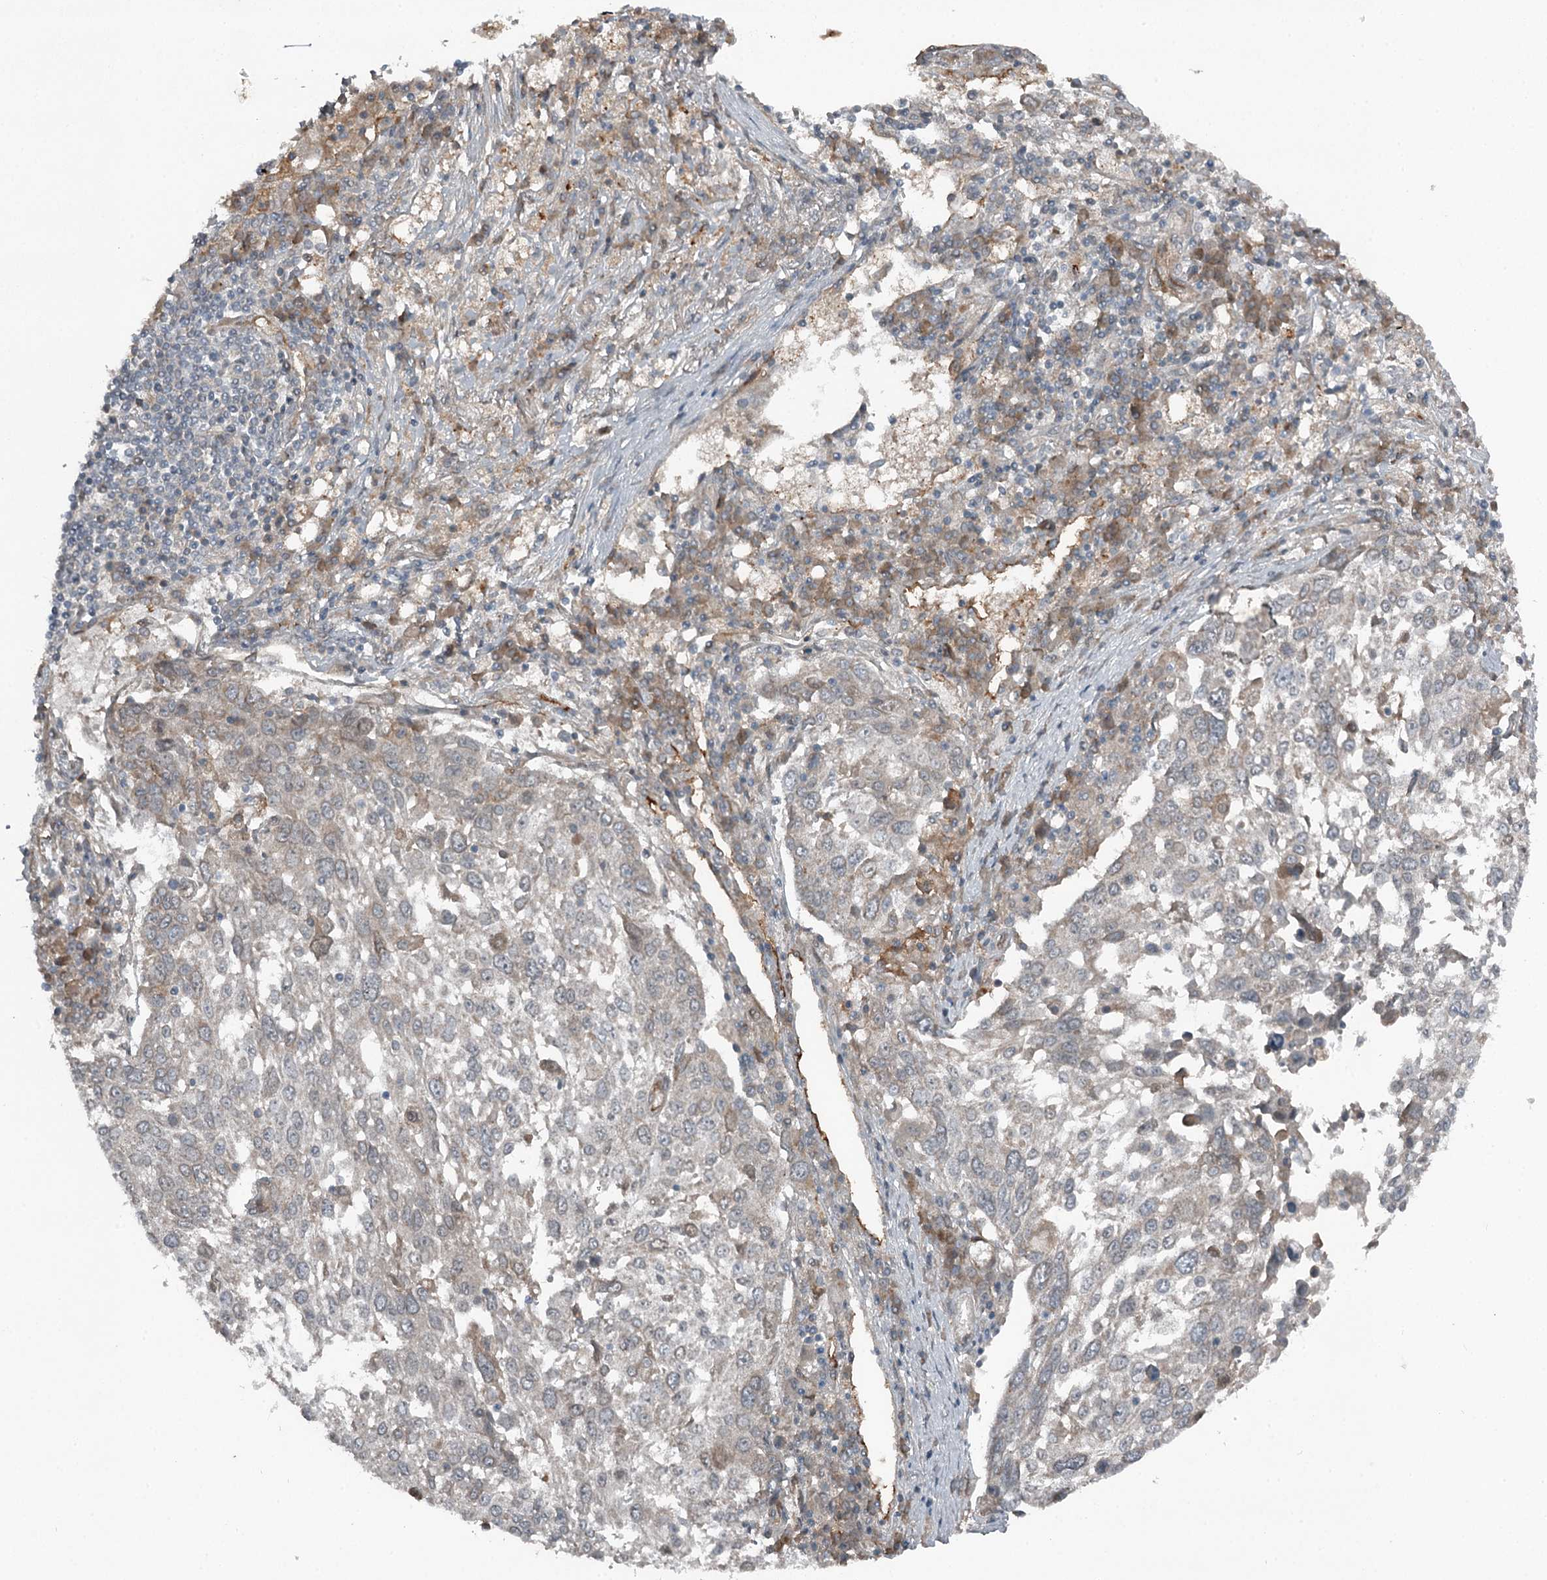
{"staining": {"intensity": "weak", "quantity": "<25%", "location": "cytoplasmic/membranous"}, "tissue": "lung cancer", "cell_type": "Tumor cells", "image_type": "cancer", "snomed": [{"axis": "morphology", "description": "Squamous cell carcinoma, NOS"}, {"axis": "topography", "description": "Lung"}], "caption": "A photomicrograph of squamous cell carcinoma (lung) stained for a protein exhibits no brown staining in tumor cells.", "gene": "SLC39A8", "patient": {"sex": "male", "age": 65}}